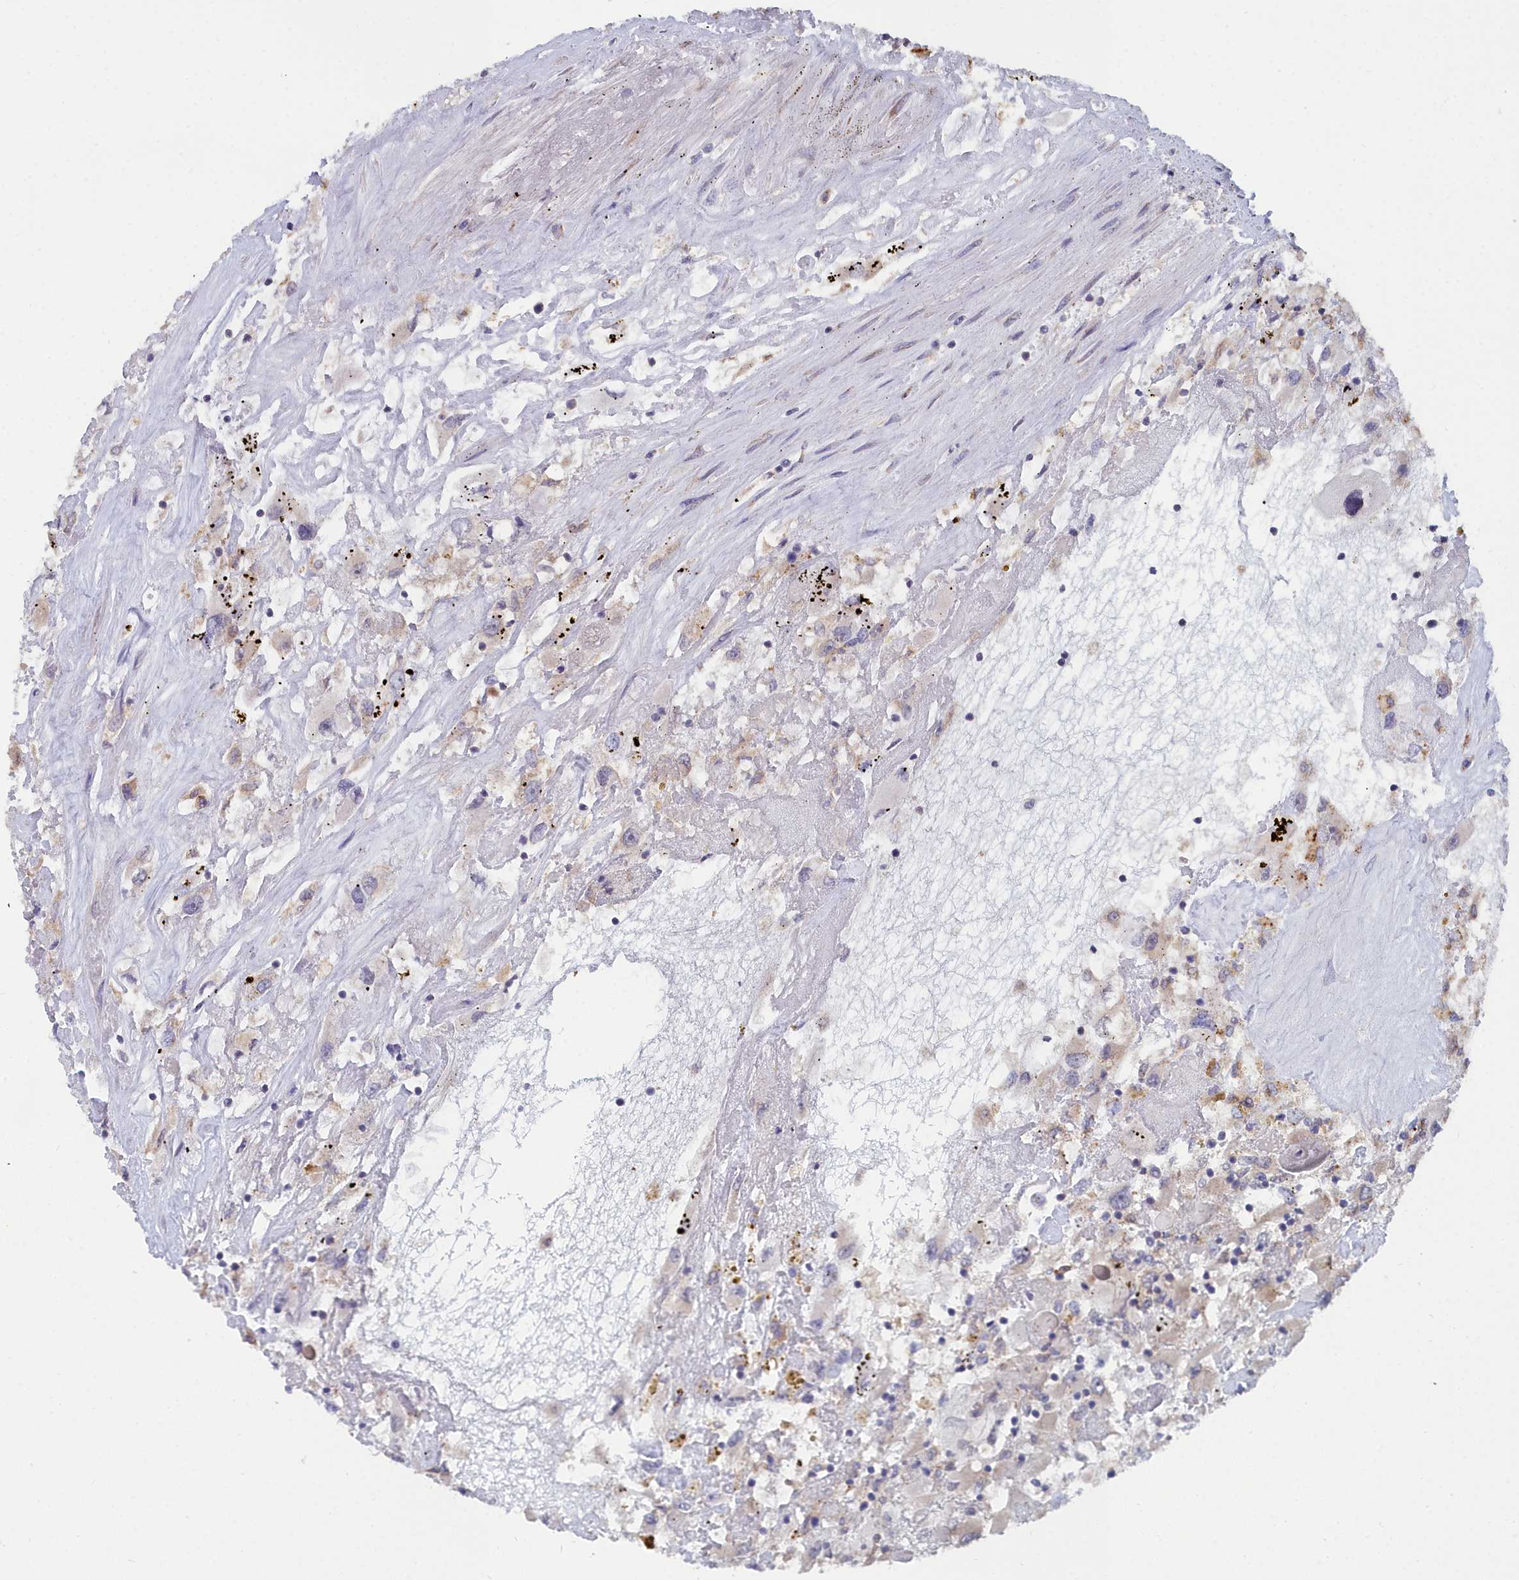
{"staining": {"intensity": "weak", "quantity": "25%-75%", "location": "cytoplasmic/membranous"}, "tissue": "renal cancer", "cell_type": "Tumor cells", "image_type": "cancer", "snomed": [{"axis": "morphology", "description": "Adenocarcinoma, NOS"}, {"axis": "topography", "description": "Kidney"}], "caption": "Protein staining of renal cancer (adenocarcinoma) tissue displays weak cytoplasmic/membranous staining in about 25%-75% of tumor cells.", "gene": "RDX", "patient": {"sex": "female", "age": 52}}